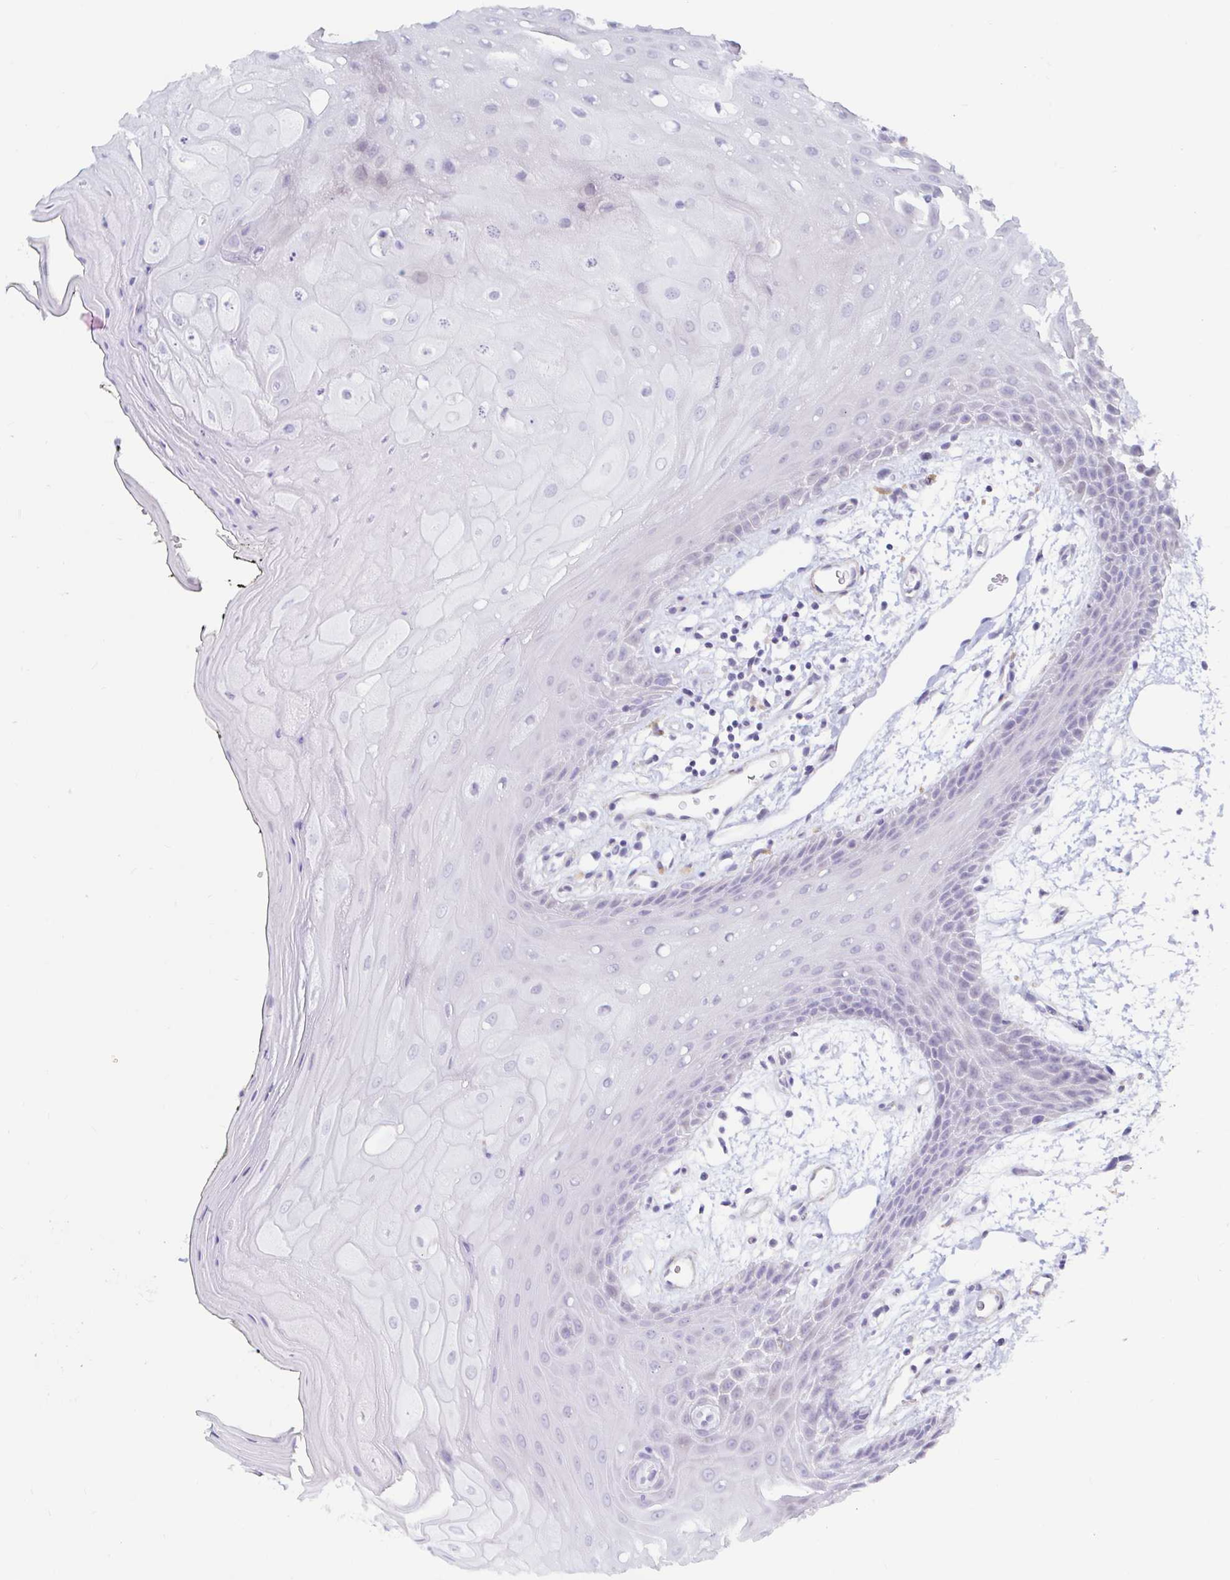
{"staining": {"intensity": "negative", "quantity": "none", "location": "none"}, "tissue": "oral mucosa", "cell_type": "Squamous epithelial cells", "image_type": "normal", "snomed": [{"axis": "morphology", "description": "Normal tissue, NOS"}, {"axis": "topography", "description": "Oral tissue"}, {"axis": "topography", "description": "Tounge, NOS"}], "caption": "The histopathology image demonstrates no significant positivity in squamous epithelial cells of oral mucosa.", "gene": "ENSG00000271254", "patient": {"sex": "female", "age": 59}}